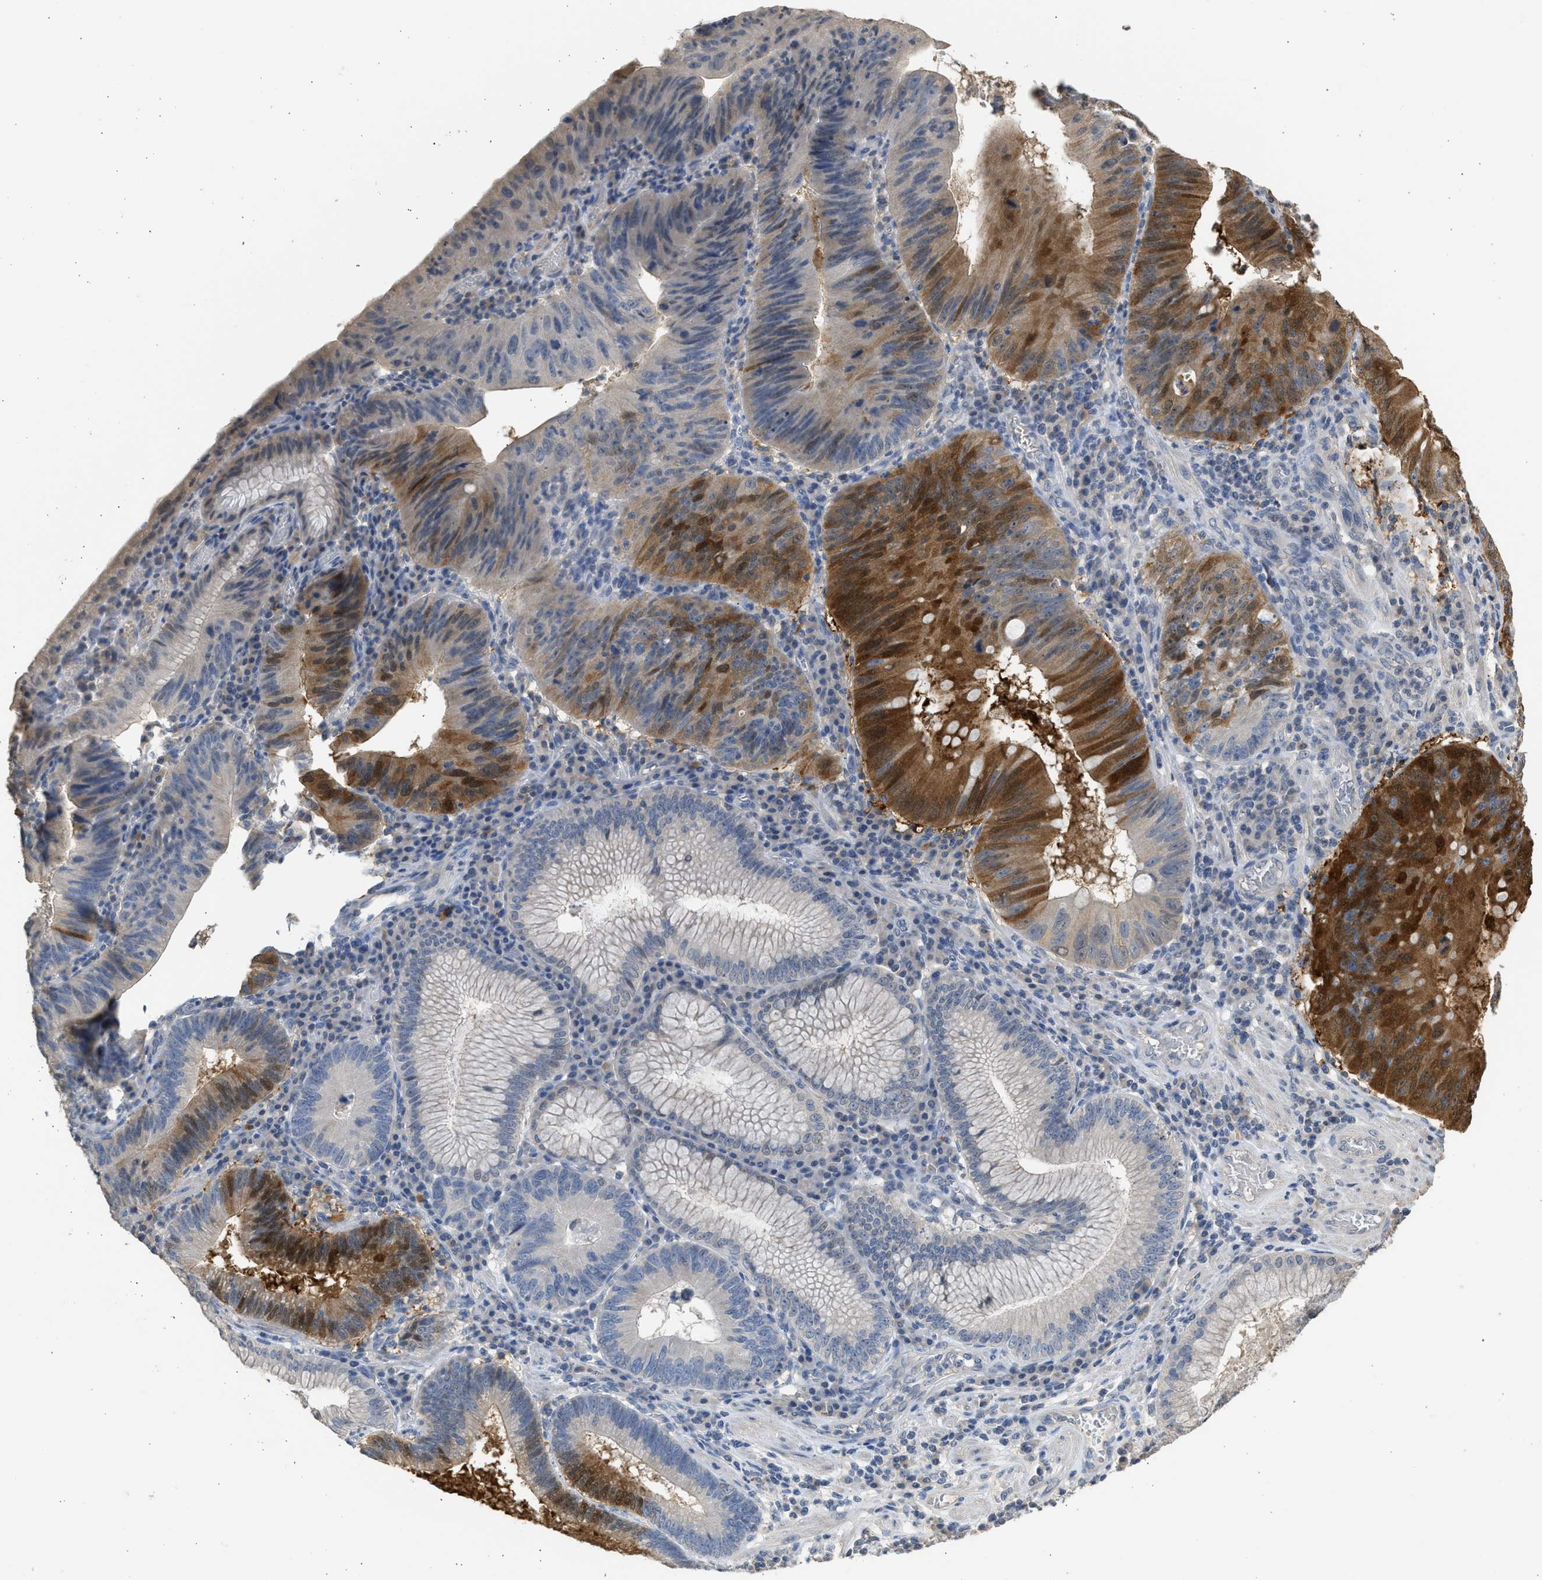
{"staining": {"intensity": "strong", "quantity": "25%-75%", "location": "cytoplasmic/membranous,nuclear"}, "tissue": "stomach cancer", "cell_type": "Tumor cells", "image_type": "cancer", "snomed": [{"axis": "morphology", "description": "Adenocarcinoma, NOS"}, {"axis": "topography", "description": "Stomach"}], "caption": "A histopathology image of stomach cancer (adenocarcinoma) stained for a protein displays strong cytoplasmic/membranous and nuclear brown staining in tumor cells. Nuclei are stained in blue.", "gene": "SULT2A1", "patient": {"sex": "male", "age": 59}}